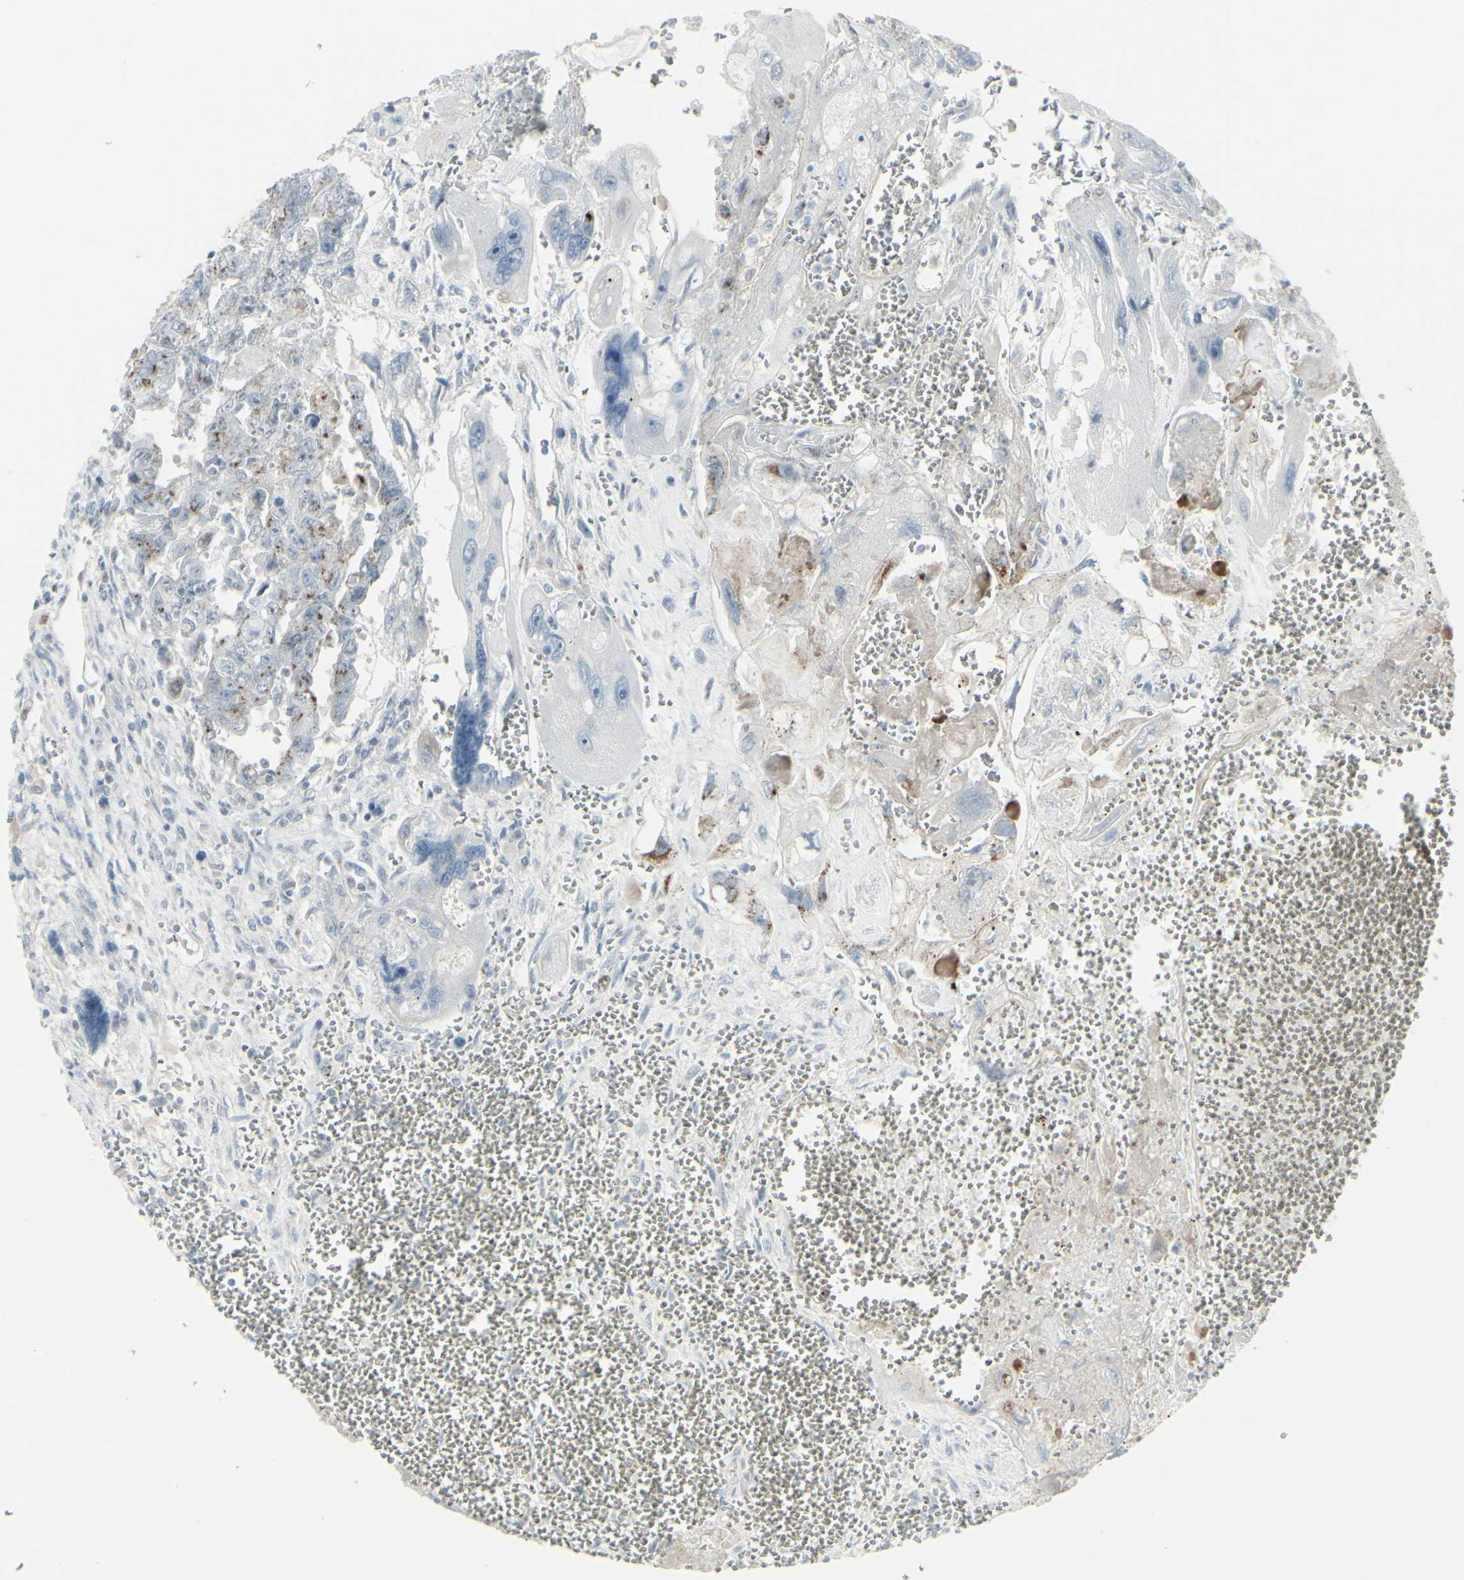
{"staining": {"intensity": "moderate", "quantity": "<25%", "location": "cytoplasmic/membranous"}, "tissue": "testis cancer", "cell_type": "Tumor cells", "image_type": "cancer", "snomed": [{"axis": "morphology", "description": "Carcinoma, Embryonal, NOS"}, {"axis": "topography", "description": "Testis"}], "caption": "Protein expression analysis of embryonal carcinoma (testis) reveals moderate cytoplasmic/membranous staining in approximately <25% of tumor cells. (brown staining indicates protein expression, while blue staining denotes nuclei).", "gene": "GALNT6", "patient": {"sex": "male", "age": 28}}